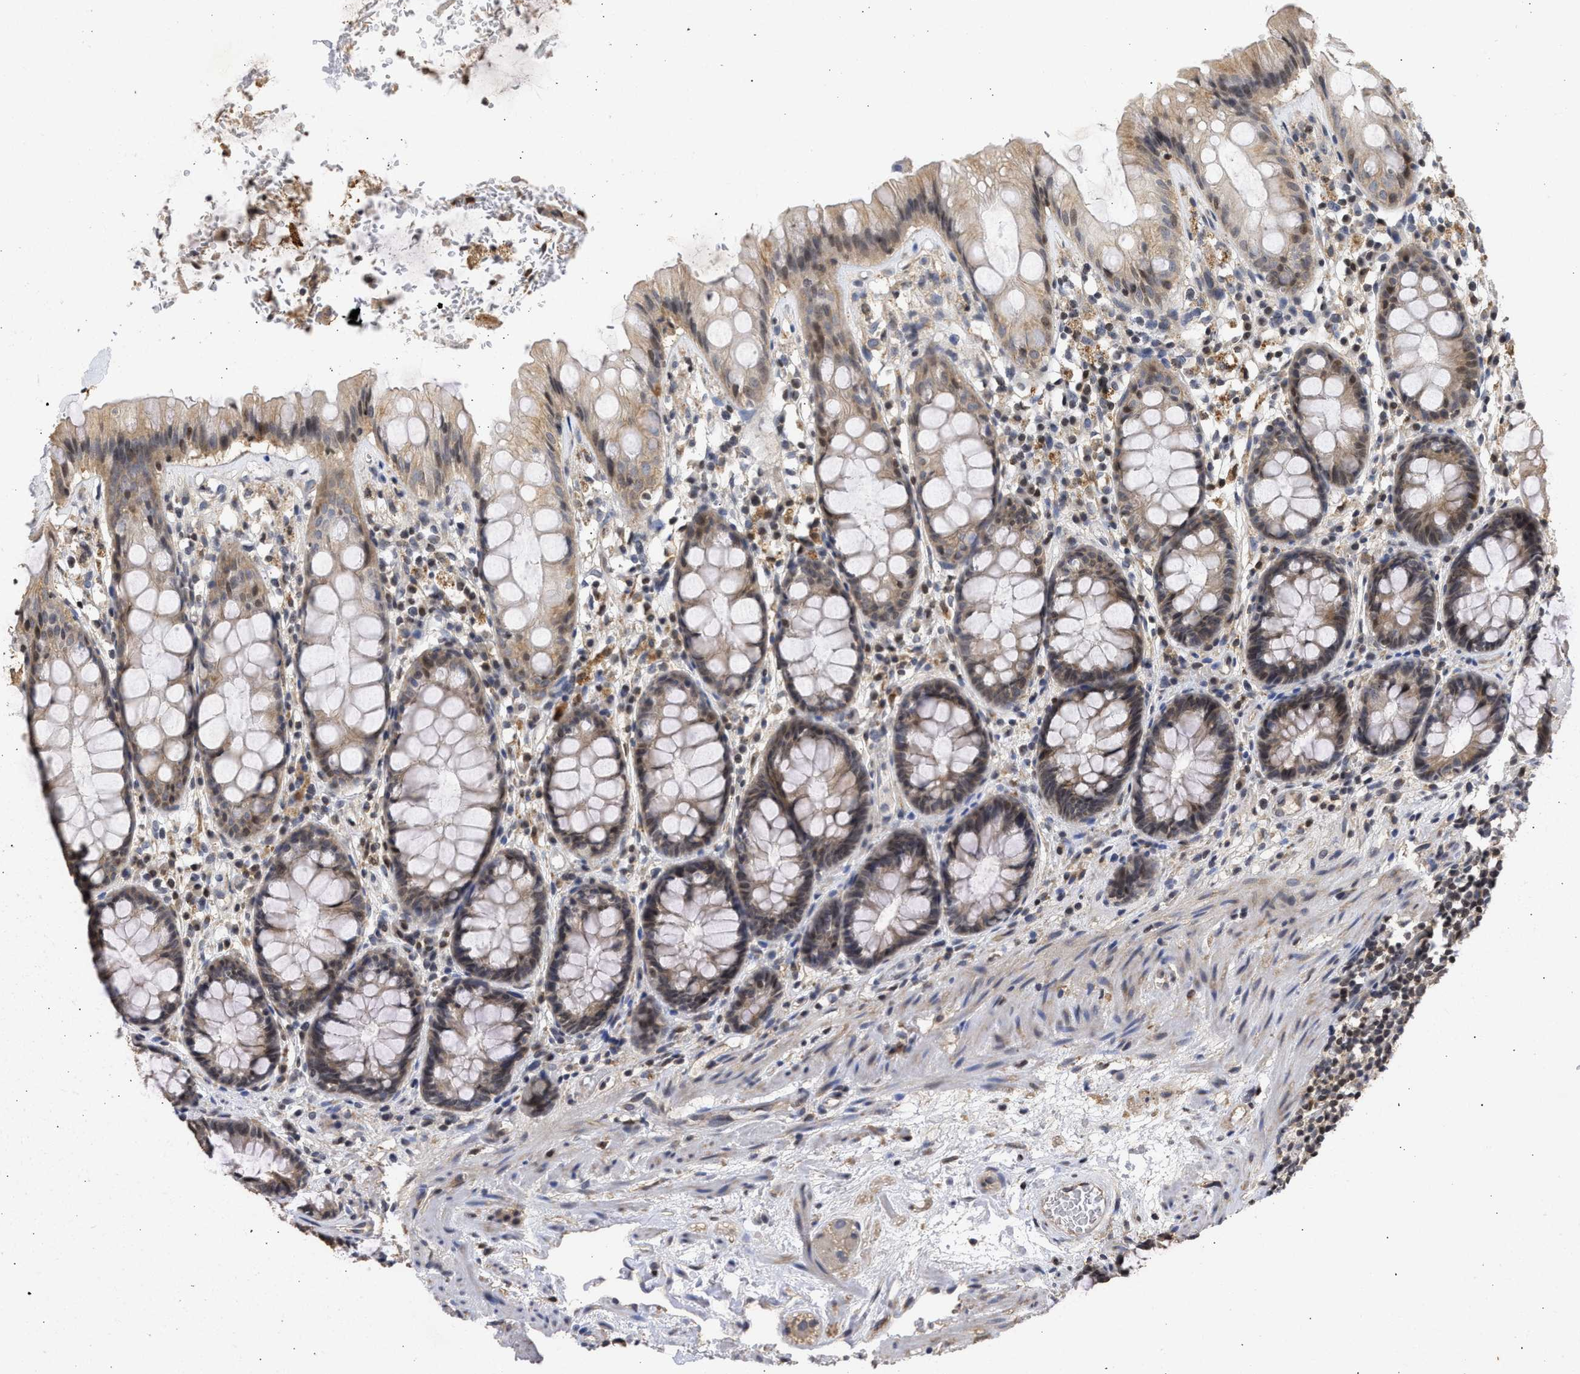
{"staining": {"intensity": "moderate", "quantity": ">75%", "location": "cytoplasmic/membranous"}, "tissue": "rectum", "cell_type": "Glandular cells", "image_type": "normal", "snomed": [{"axis": "morphology", "description": "Normal tissue, NOS"}, {"axis": "topography", "description": "Rectum"}], "caption": "This micrograph demonstrates normal rectum stained with IHC to label a protein in brown. The cytoplasmic/membranous of glandular cells show moderate positivity for the protein. Nuclei are counter-stained blue.", "gene": "ENSG00000142539", "patient": {"sex": "male", "age": 64}}